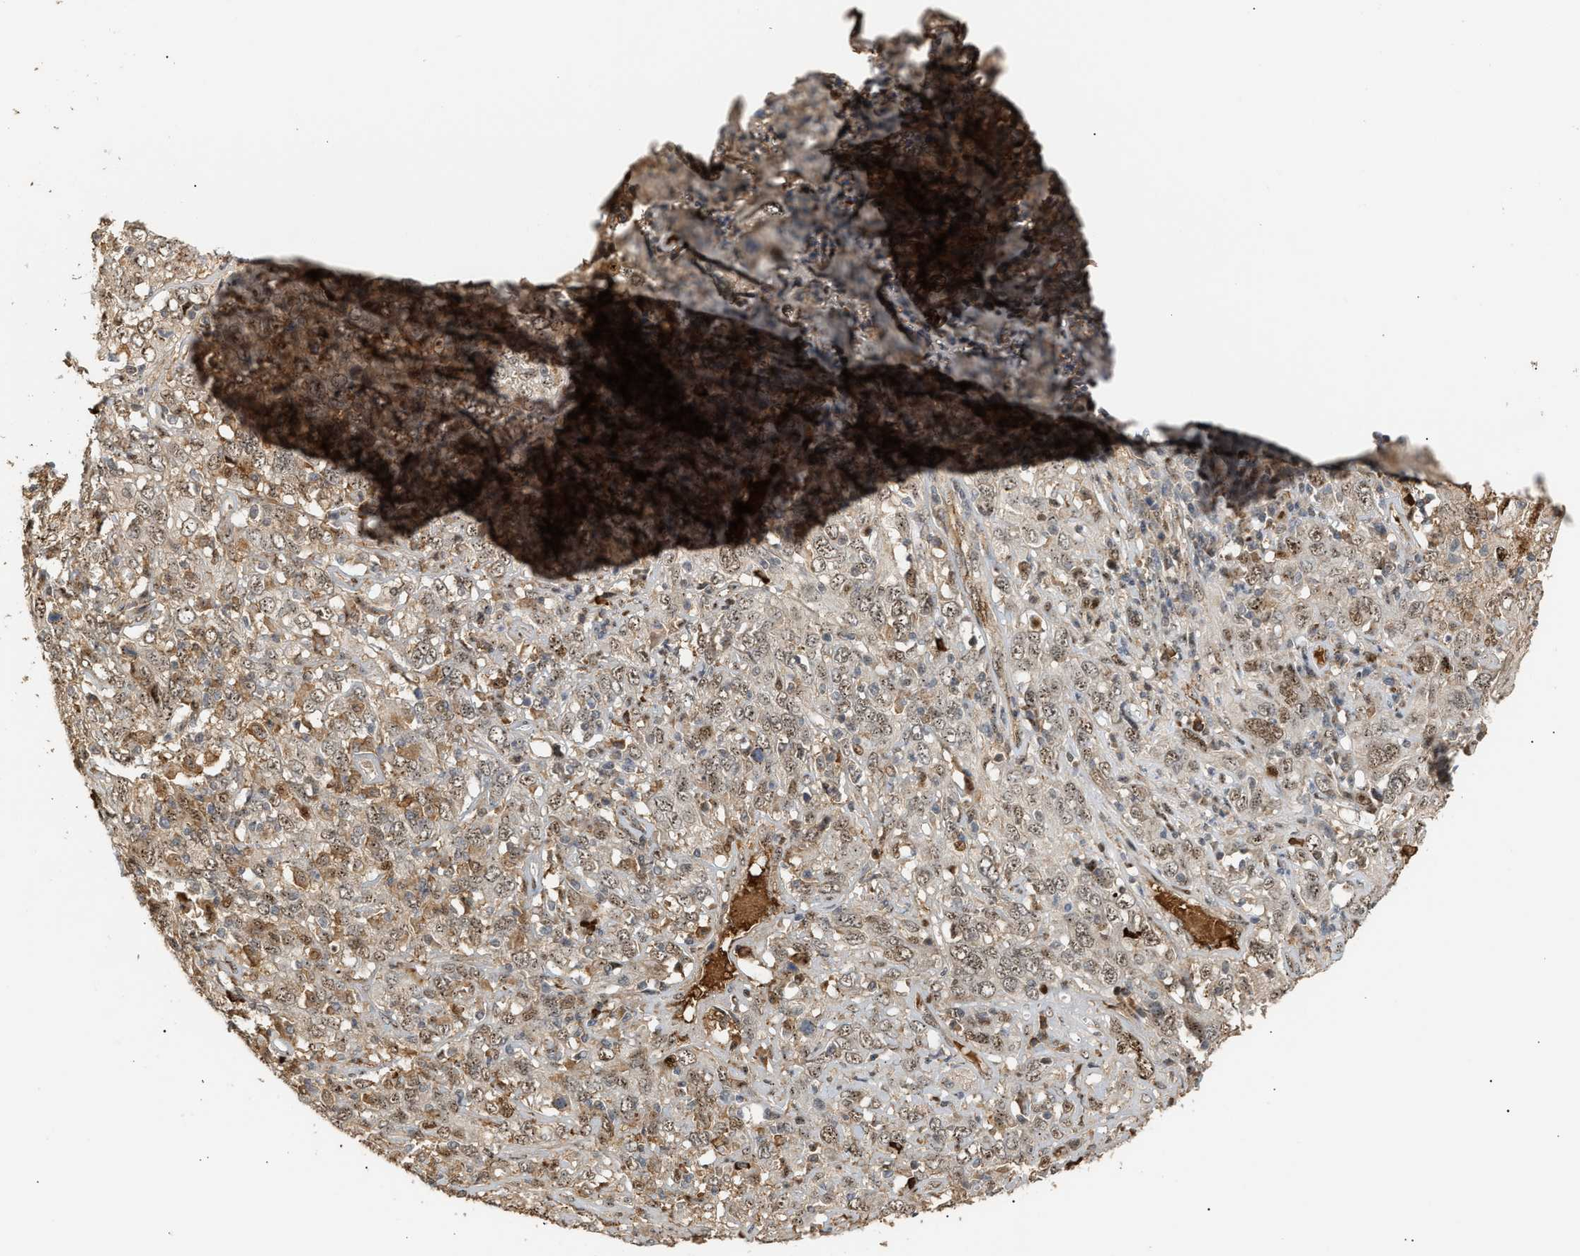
{"staining": {"intensity": "weak", "quantity": ">75%", "location": "cytoplasmic/membranous,nuclear"}, "tissue": "cervical cancer", "cell_type": "Tumor cells", "image_type": "cancer", "snomed": [{"axis": "morphology", "description": "Squamous cell carcinoma, NOS"}, {"axis": "topography", "description": "Cervix"}], "caption": "An immunohistochemistry (IHC) photomicrograph of tumor tissue is shown. Protein staining in brown shows weak cytoplasmic/membranous and nuclear positivity in cervical squamous cell carcinoma within tumor cells. (DAB = brown stain, brightfield microscopy at high magnification).", "gene": "ZFAND5", "patient": {"sex": "female", "age": 46}}